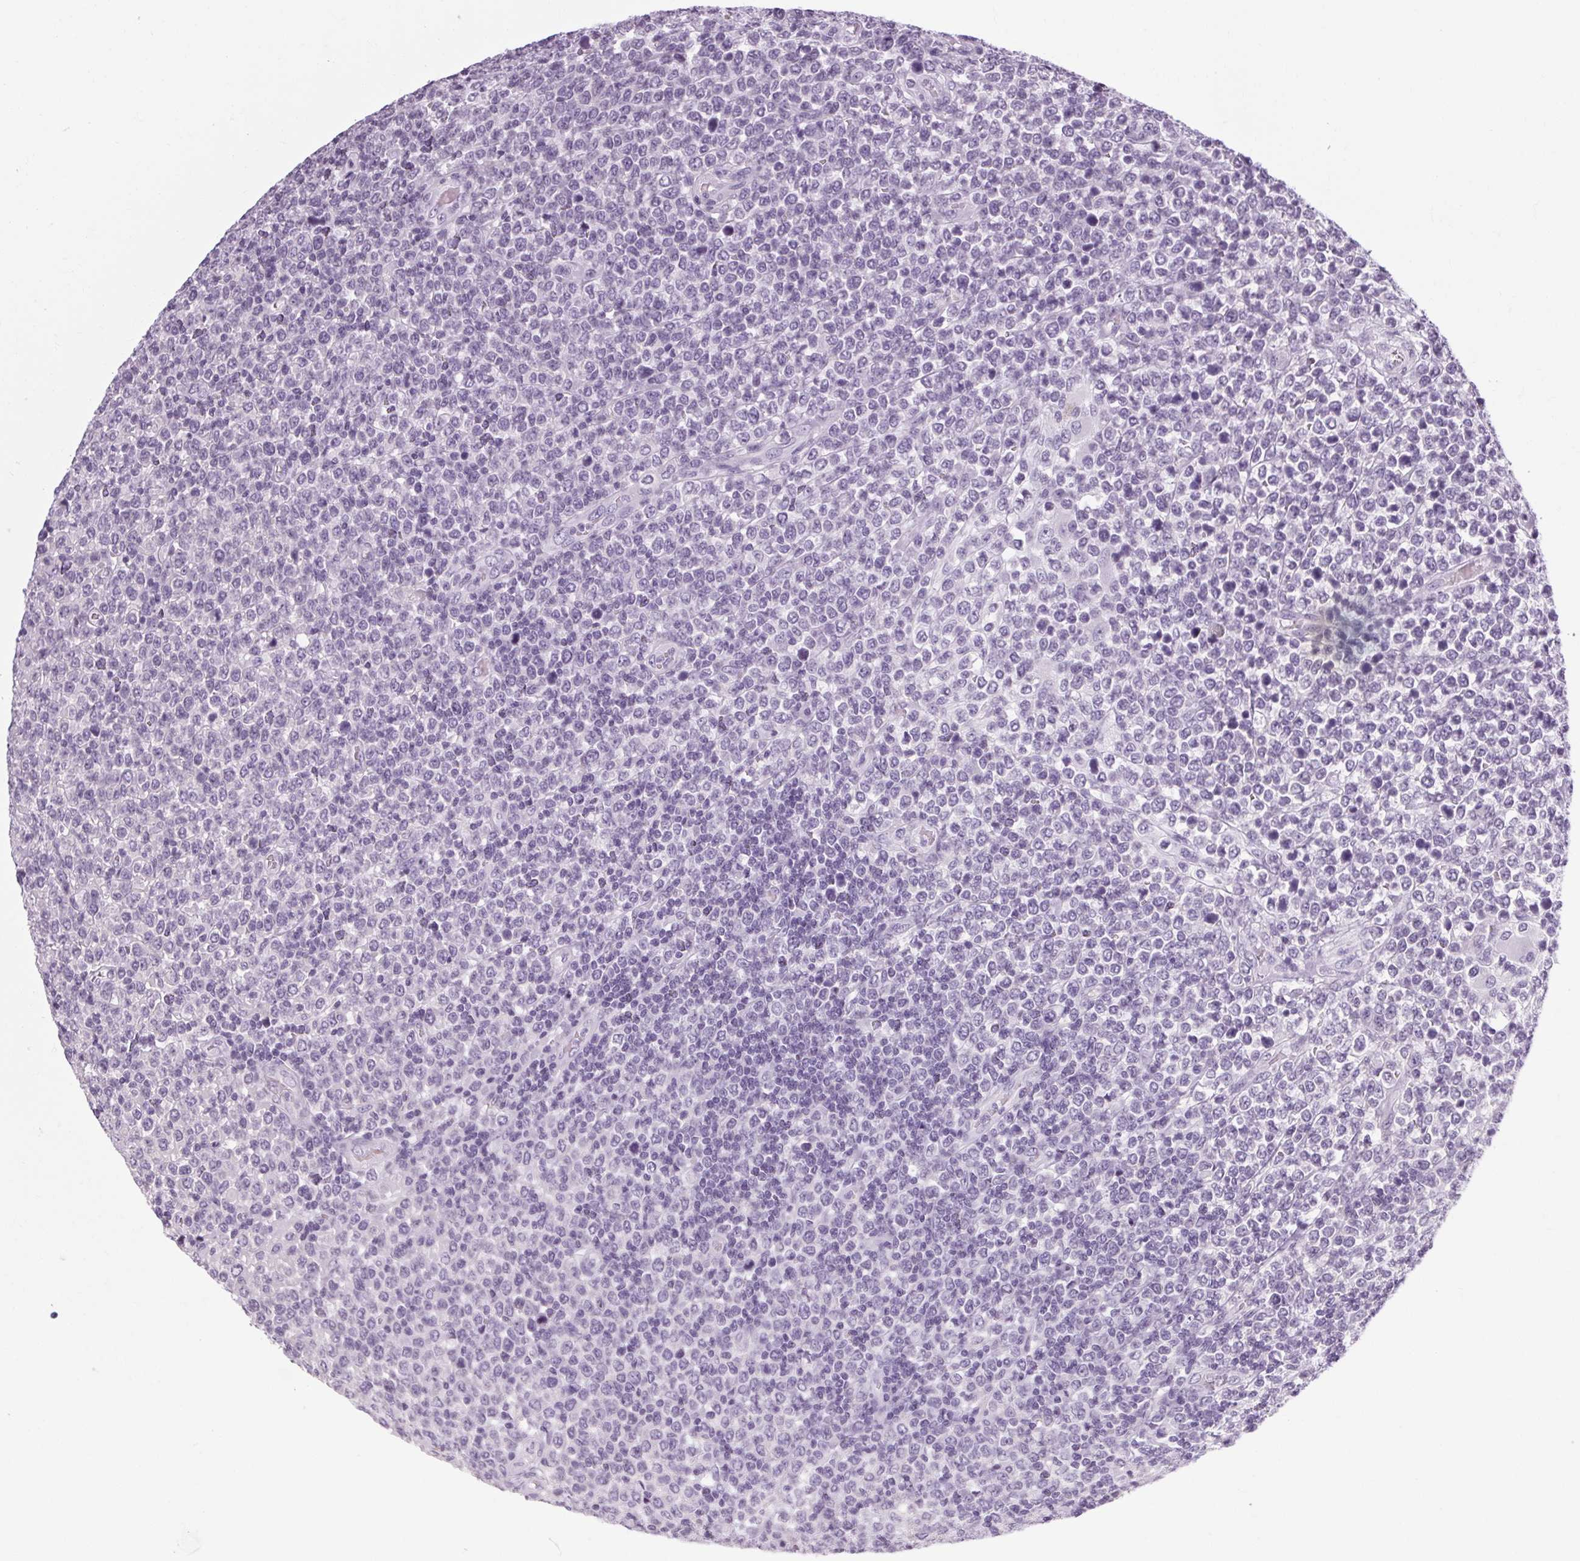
{"staining": {"intensity": "negative", "quantity": "none", "location": "none"}, "tissue": "lymphoma", "cell_type": "Tumor cells", "image_type": "cancer", "snomed": [{"axis": "morphology", "description": "Malignant lymphoma, non-Hodgkin's type, High grade"}, {"axis": "topography", "description": "Soft tissue"}], "caption": "There is no significant expression in tumor cells of malignant lymphoma, non-Hodgkin's type (high-grade).", "gene": "POMC", "patient": {"sex": "female", "age": 56}}